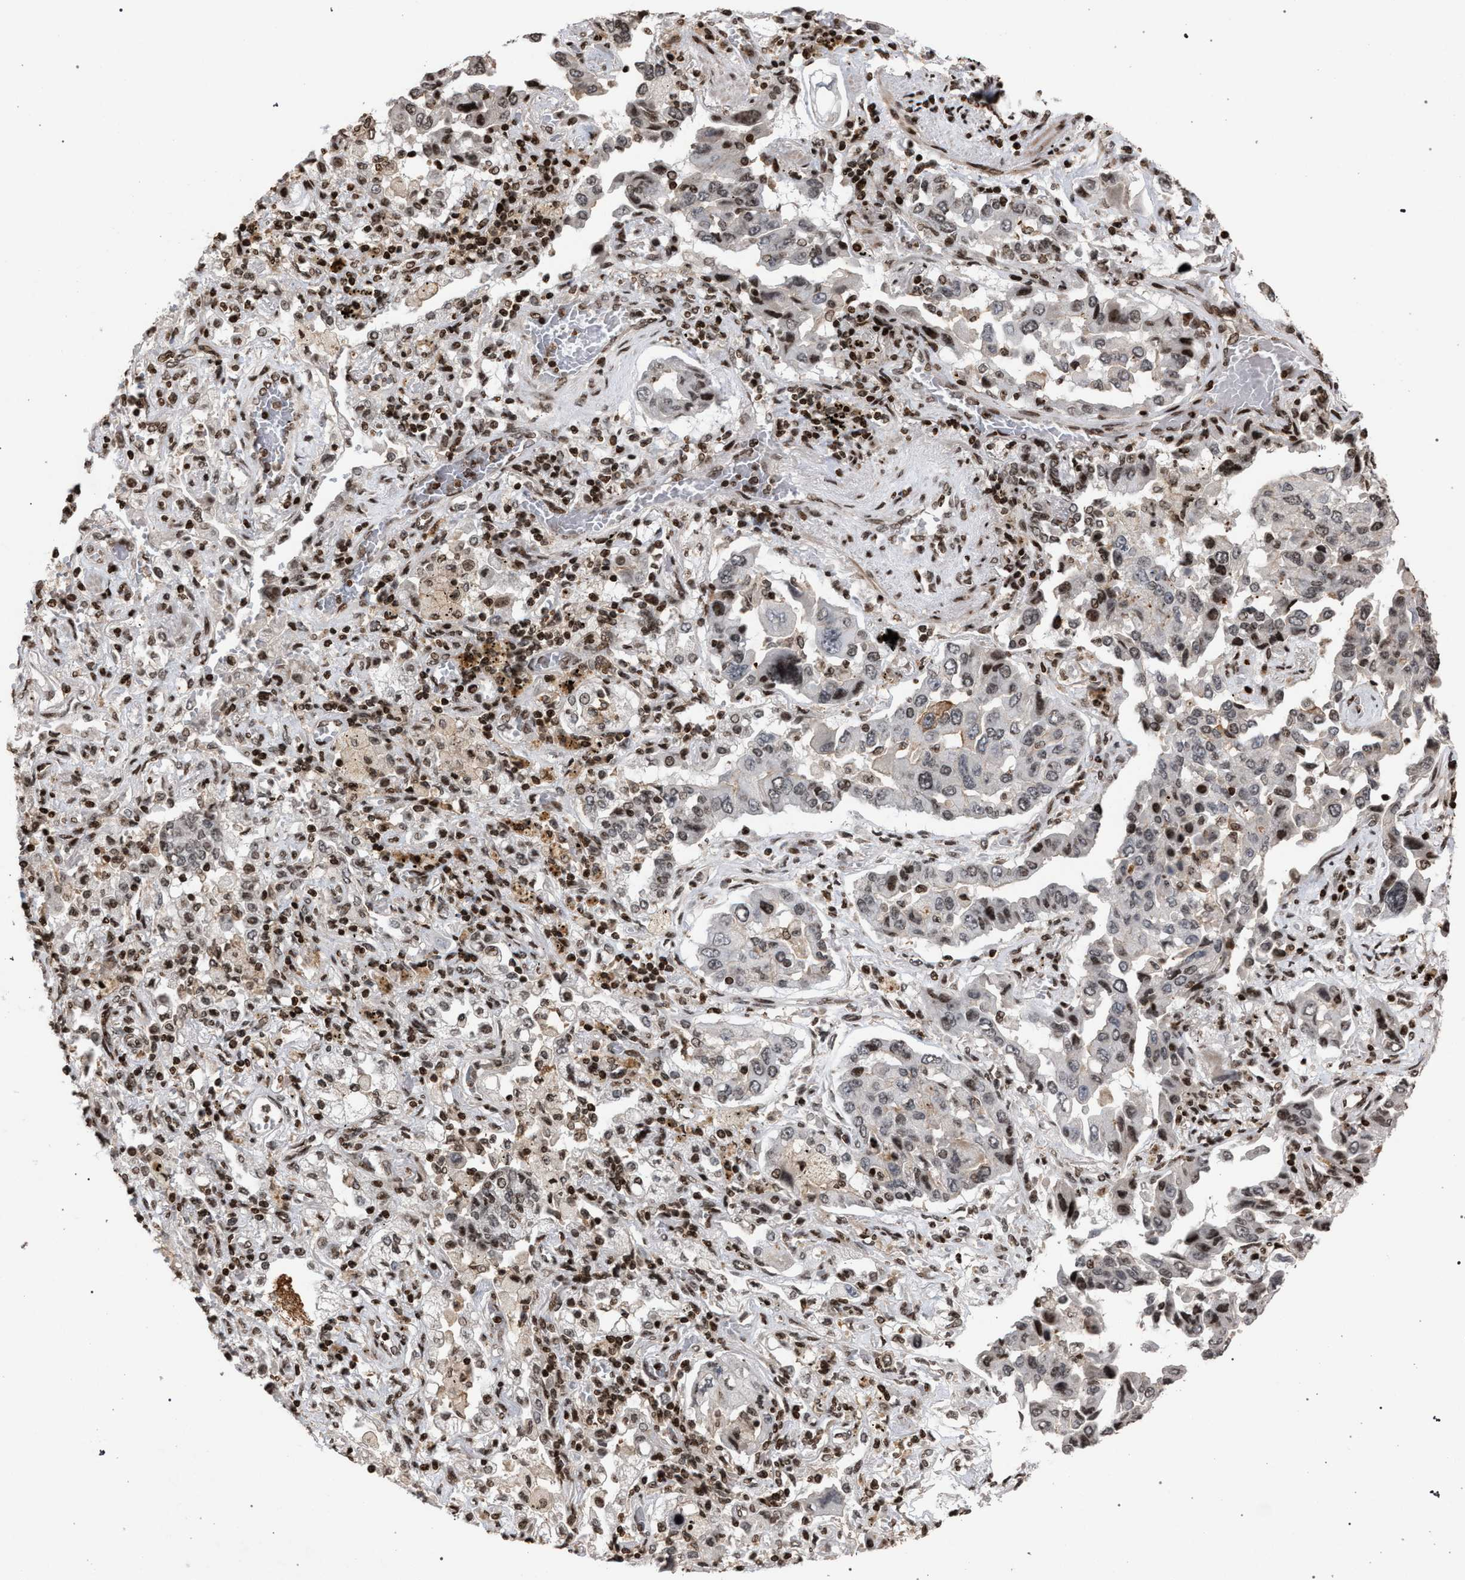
{"staining": {"intensity": "weak", "quantity": "<25%", "location": "nuclear"}, "tissue": "lung cancer", "cell_type": "Tumor cells", "image_type": "cancer", "snomed": [{"axis": "morphology", "description": "Adenocarcinoma, NOS"}, {"axis": "topography", "description": "Lung"}], "caption": "Histopathology image shows no protein staining in tumor cells of lung cancer (adenocarcinoma) tissue.", "gene": "FOXD3", "patient": {"sex": "female", "age": 65}}